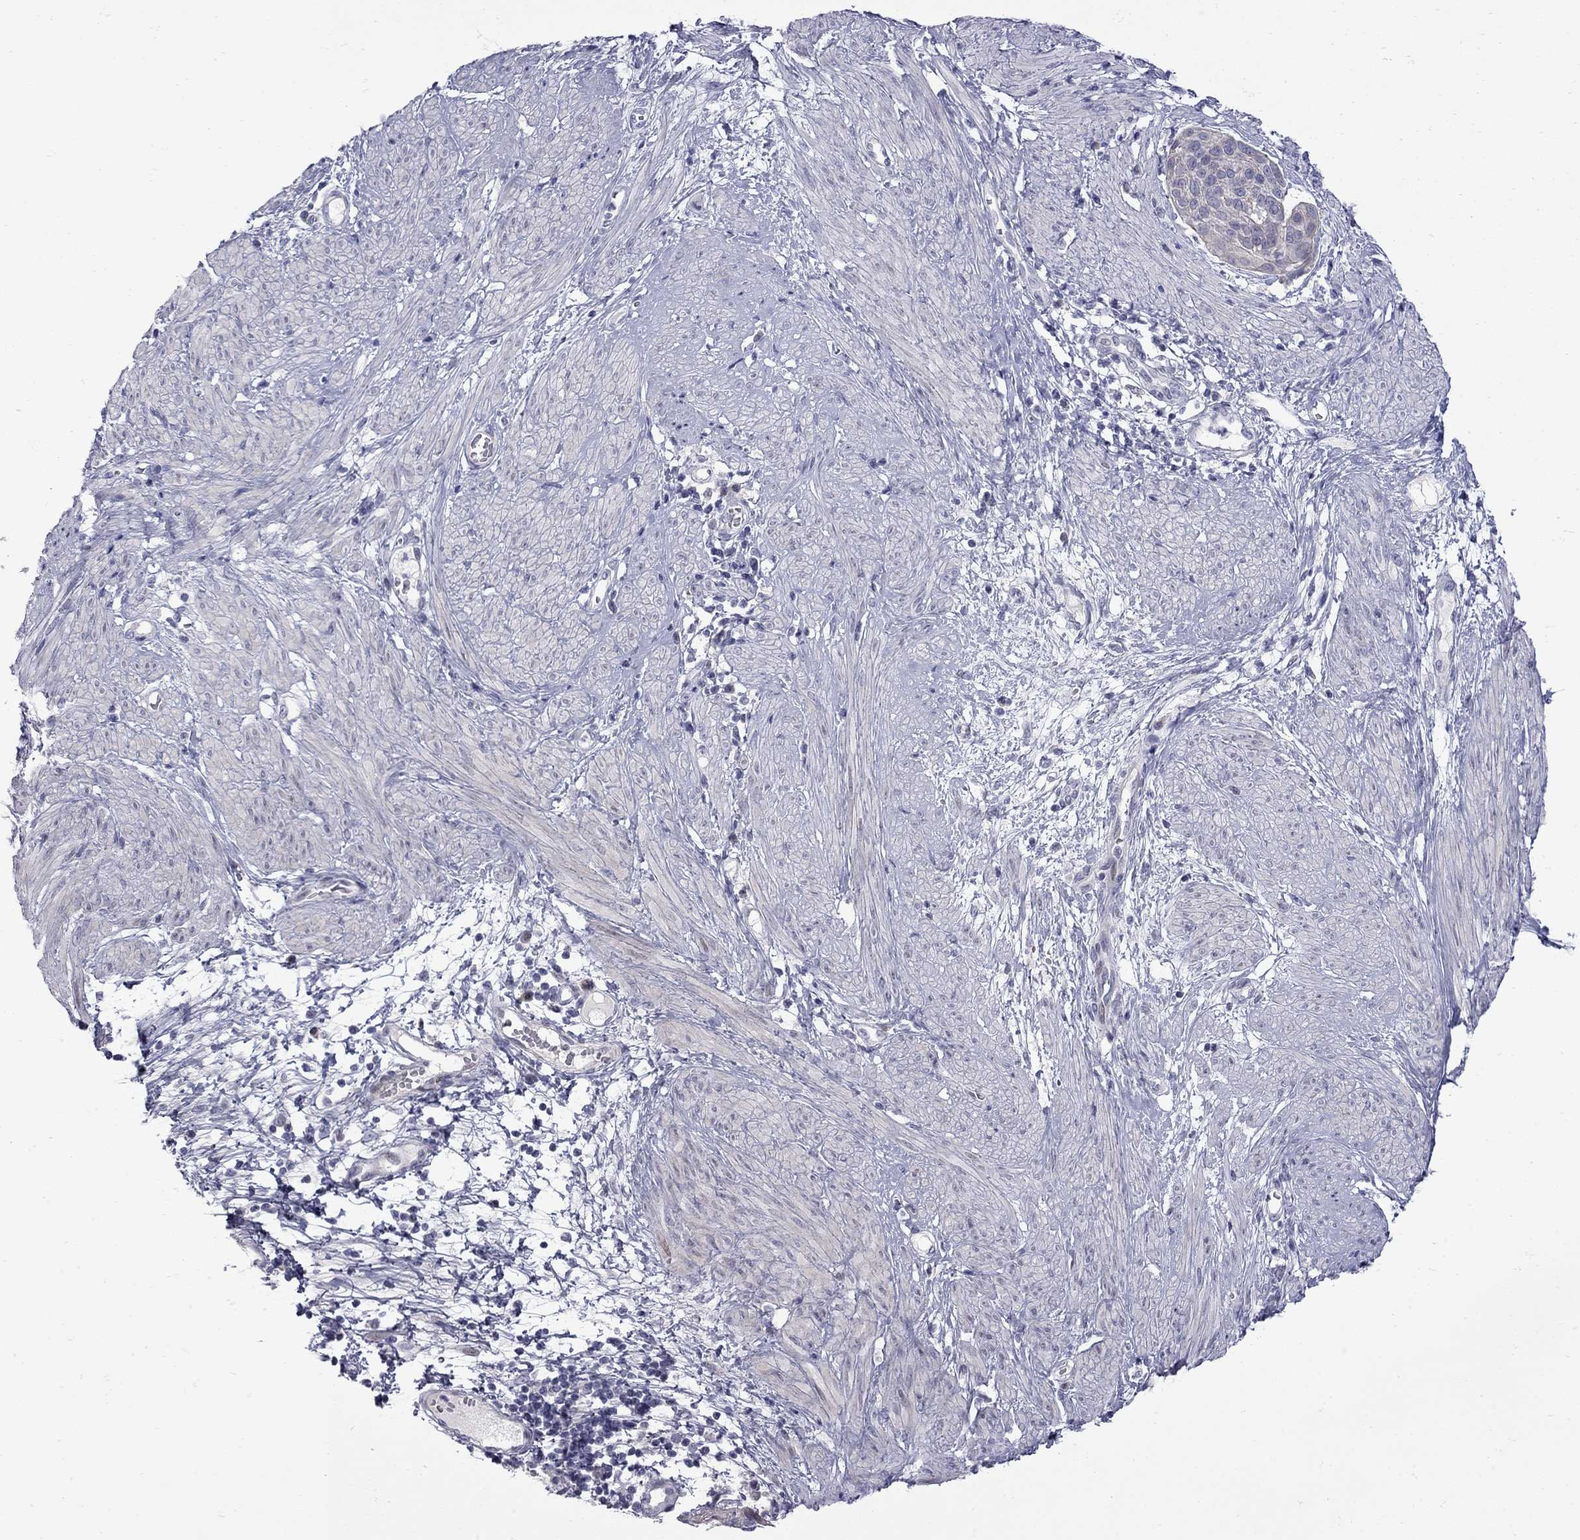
{"staining": {"intensity": "negative", "quantity": "none", "location": "none"}, "tissue": "cervical cancer", "cell_type": "Tumor cells", "image_type": "cancer", "snomed": [{"axis": "morphology", "description": "Squamous cell carcinoma, NOS"}, {"axis": "topography", "description": "Cervix"}], "caption": "Immunohistochemistry of cervical cancer (squamous cell carcinoma) exhibits no positivity in tumor cells. Brightfield microscopy of IHC stained with DAB (3,3'-diaminobenzidine) (brown) and hematoxylin (blue), captured at high magnification.", "gene": "NRARP", "patient": {"sex": "female", "age": 39}}